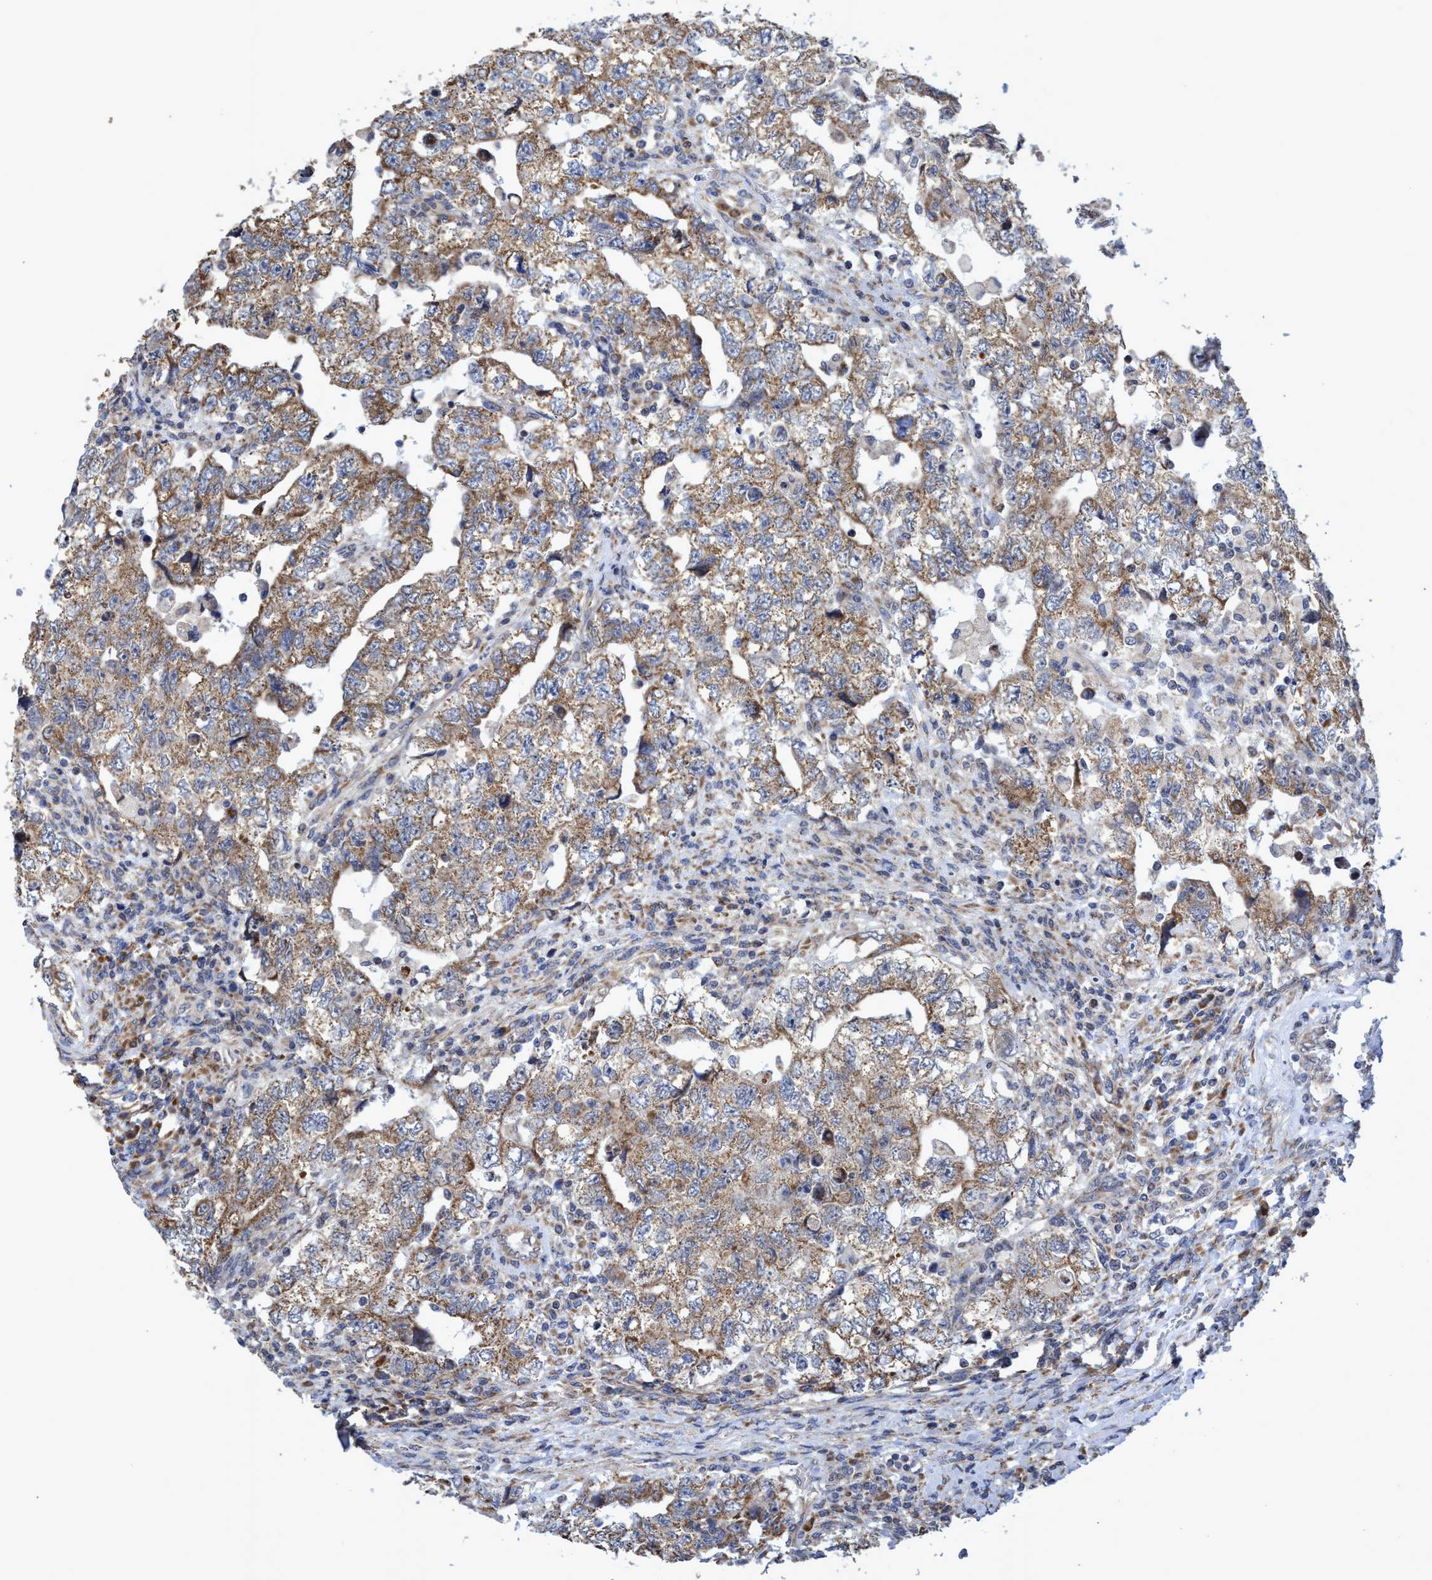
{"staining": {"intensity": "moderate", "quantity": ">75%", "location": "cytoplasmic/membranous"}, "tissue": "testis cancer", "cell_type": "Tumor cells", "image_type": "cancer", "snomed": [{"axis": "morphology", "description": "Carcinoma, Embryonal, NOS"}, {"axis": "topography", "description": "Testis"}], "caption": "Tumor cells show medium levels of moderate cytoplasmic/membranous positivity in about >75% of cells in human embryonal carcinoma (testis).", "gene": "NAT16", "patient": {"sex": "male", "age": 36}}